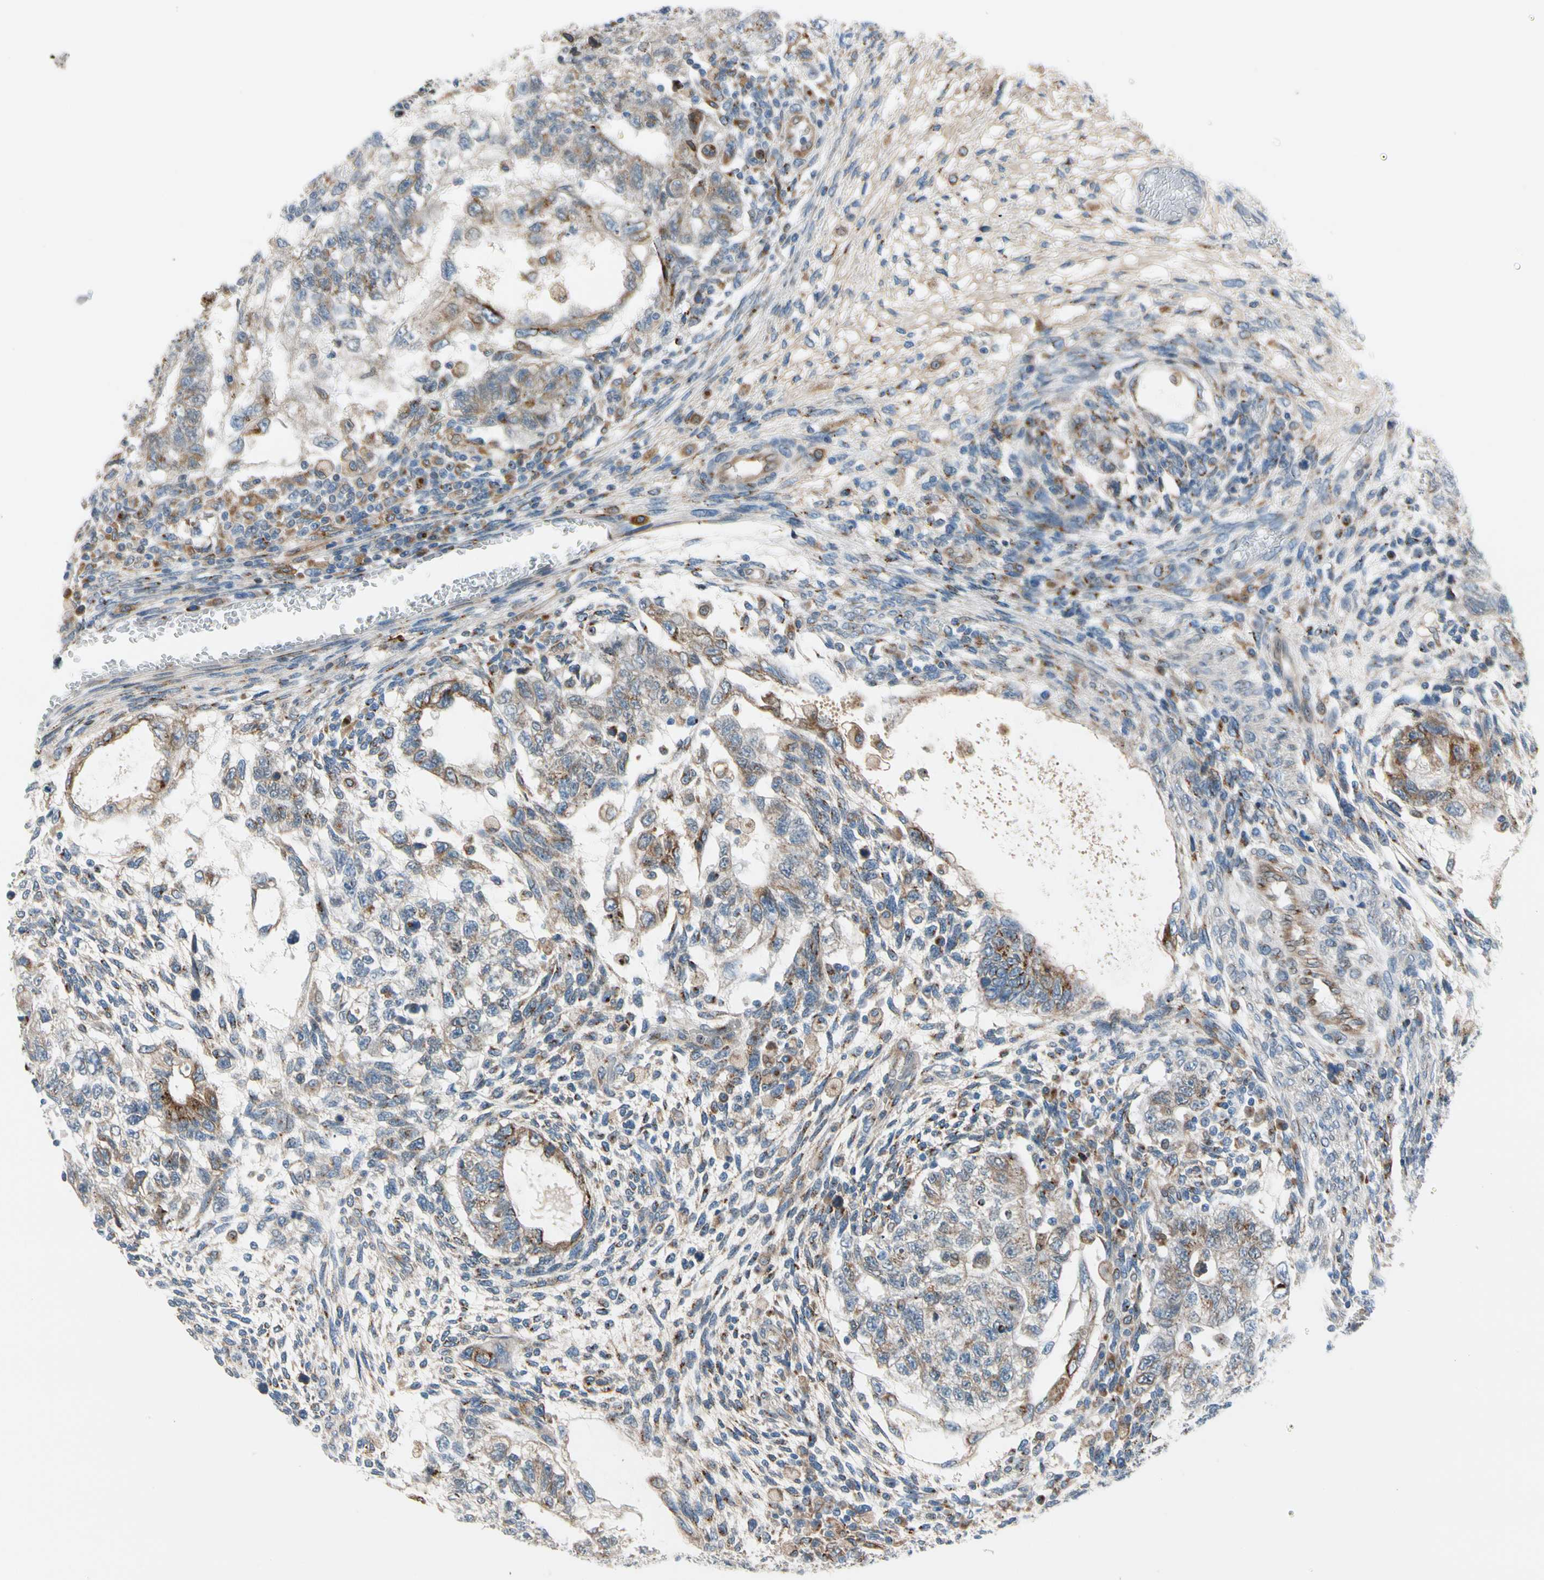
{"staining": {"intensity": "moderate", "quantity": "<25%", "location": "cytoplasmic/membranous"}, "tissue": "testis cancer", "cell_type": "Tumor cells", "image_type": "cancer", "snomed": [{"axis": "morphology", "description": "Normal tissue, NOS"}, {"axis": "morphology", "description": "Carcinoma, Embryonal, NOS"}, {"axis": "topography", "description": "Testis"}], "caption": "Brown immunohistochemical staining in human testis embryonal carcinoma reveals moderate cytoplasmic/membranous positivity in about <25% of tumor cells.", "gene": "NUCB1", "patient": {"sex": "male", "age": 36}}